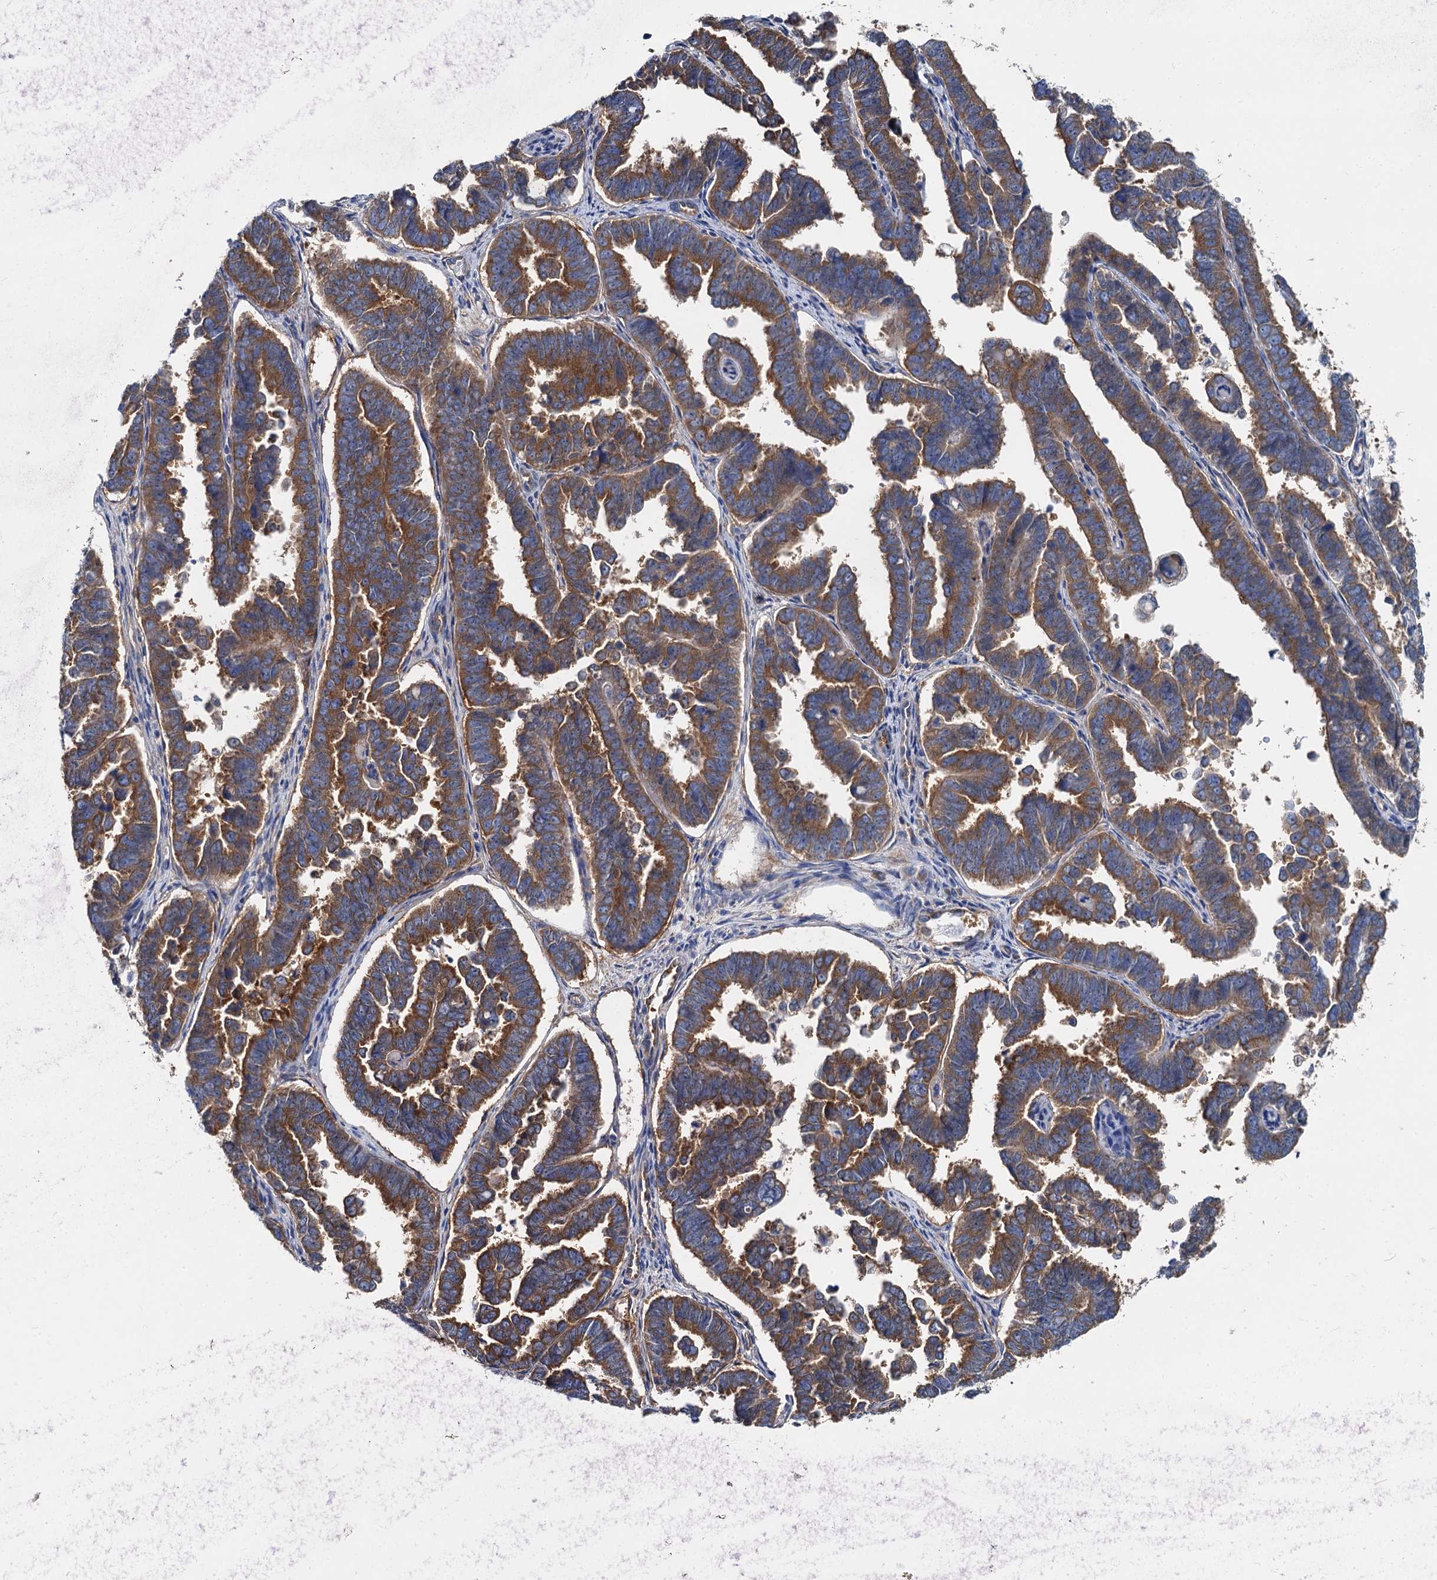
{"staining": {"intensity": "strong", "quantity": ">75%", "location": "cytoplasmic/membranous"}, "tissue": "endometrial cancer", "cell_type": "Tumor cells", "image_type": "cancer", "snomed": [{"axis": "morphology", "description": "Adenocarcinoma, NOS"}, {"axis": "topography", "description": "Endometrium"}], "caption": "Endometrial cancer (adenocarcinoma) tissue shows strong cytoplasmic/membranous positivity in about >75% of tumor cells The protein of interest is stained brown, and the nuclei are stained in blue (DAB (3,3'-diaminobenzidine) IHC with brightfield microscopy, high magnification).", "gene": "QARS1", "patient": {"sex": "female", "age": 75}}